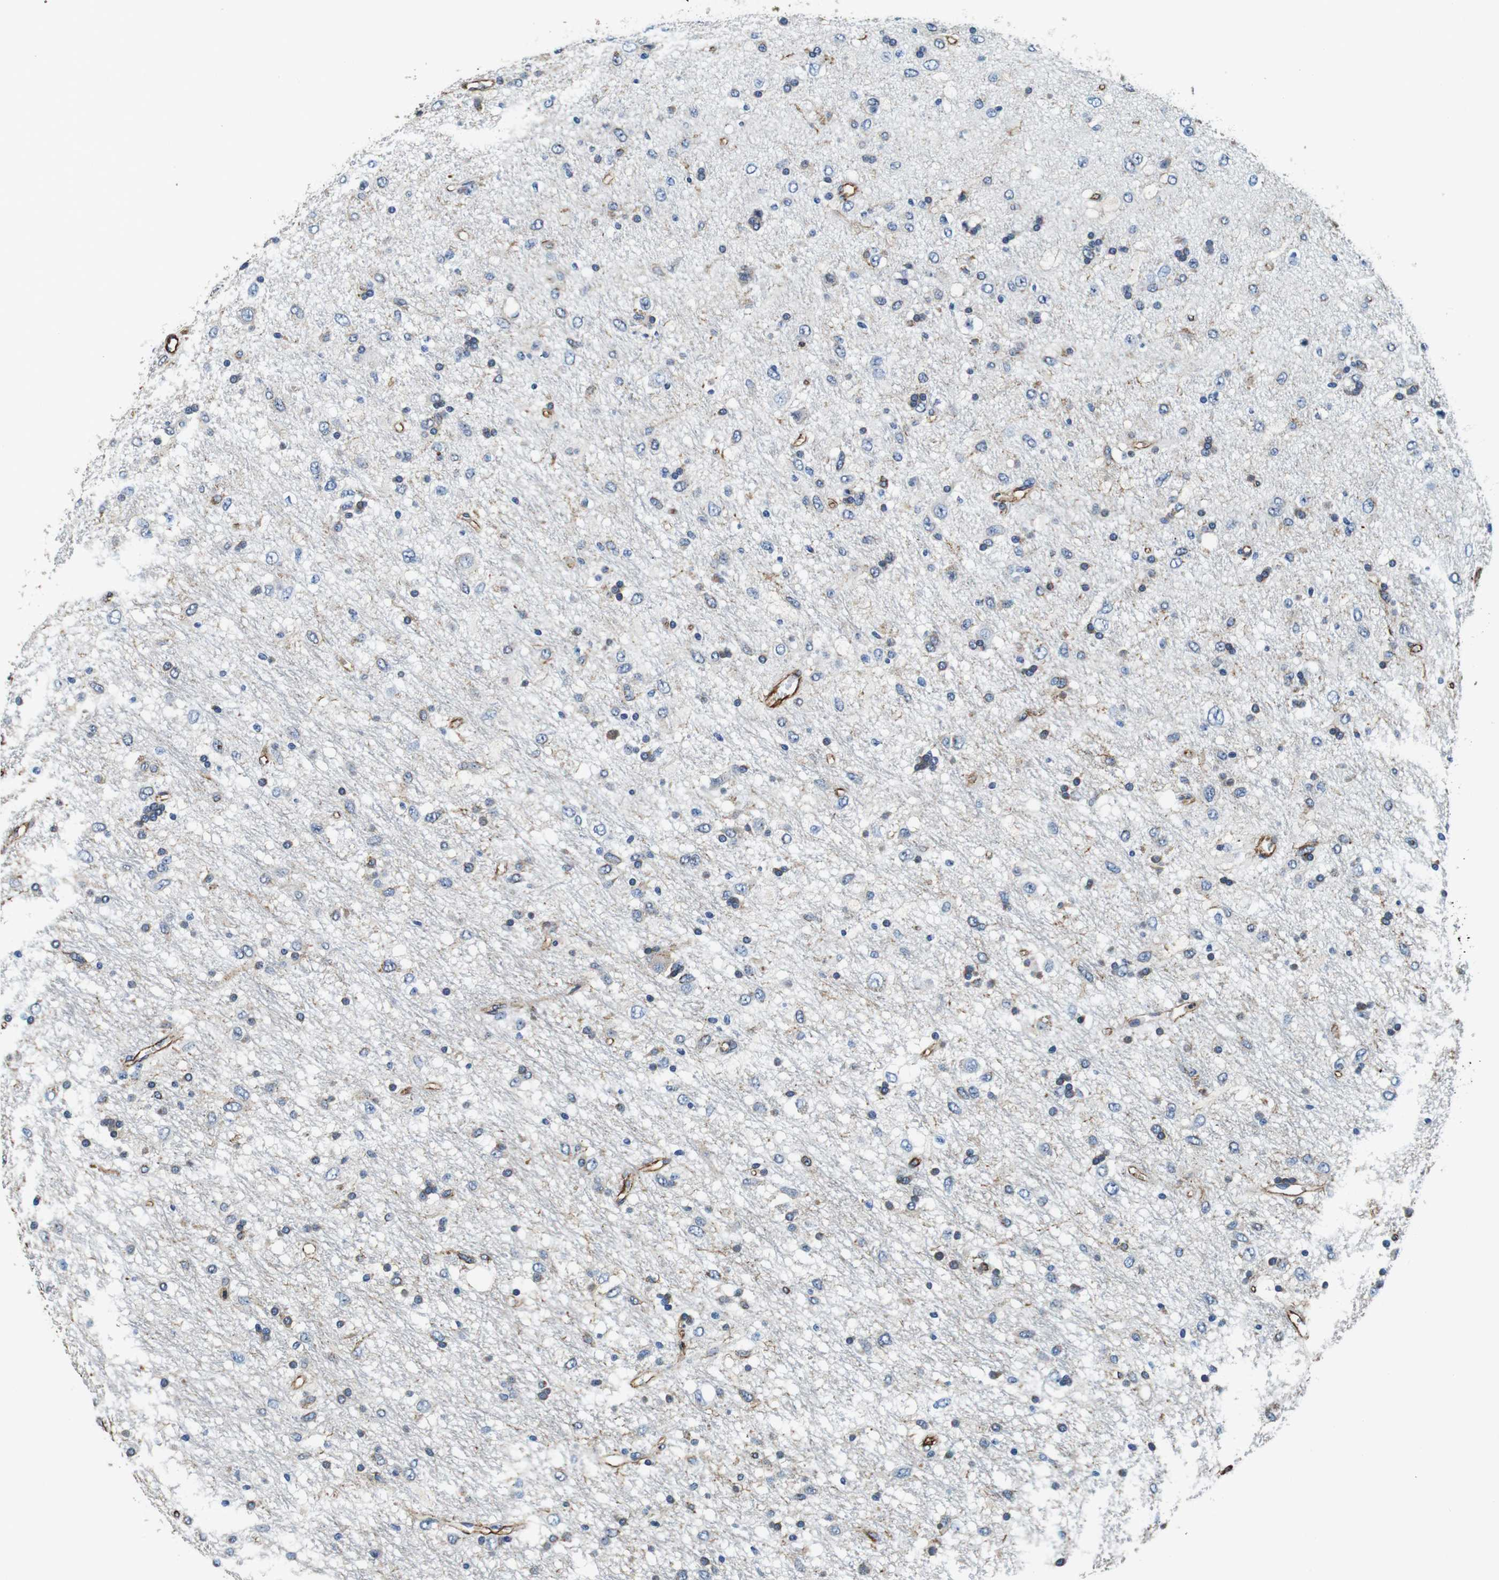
{"staining": {"intensity": "negative", "quantity": "none", "location": "none"}, "tissue": "glioma", "cell_type": "Tumor cells", "image_type": "cancer", "snomed": [{"axis": "morphology", "description": "Glioma, malignant, Low grade"}, {"axis": "topography", "description": "Brain"}], "caption": "This is an immunohistochemistry image of human malignant glioma (low-grade). There is no staining in tumor cells.", "gene": "GJE1", "patient": {"sex": "male", "age": 77}}